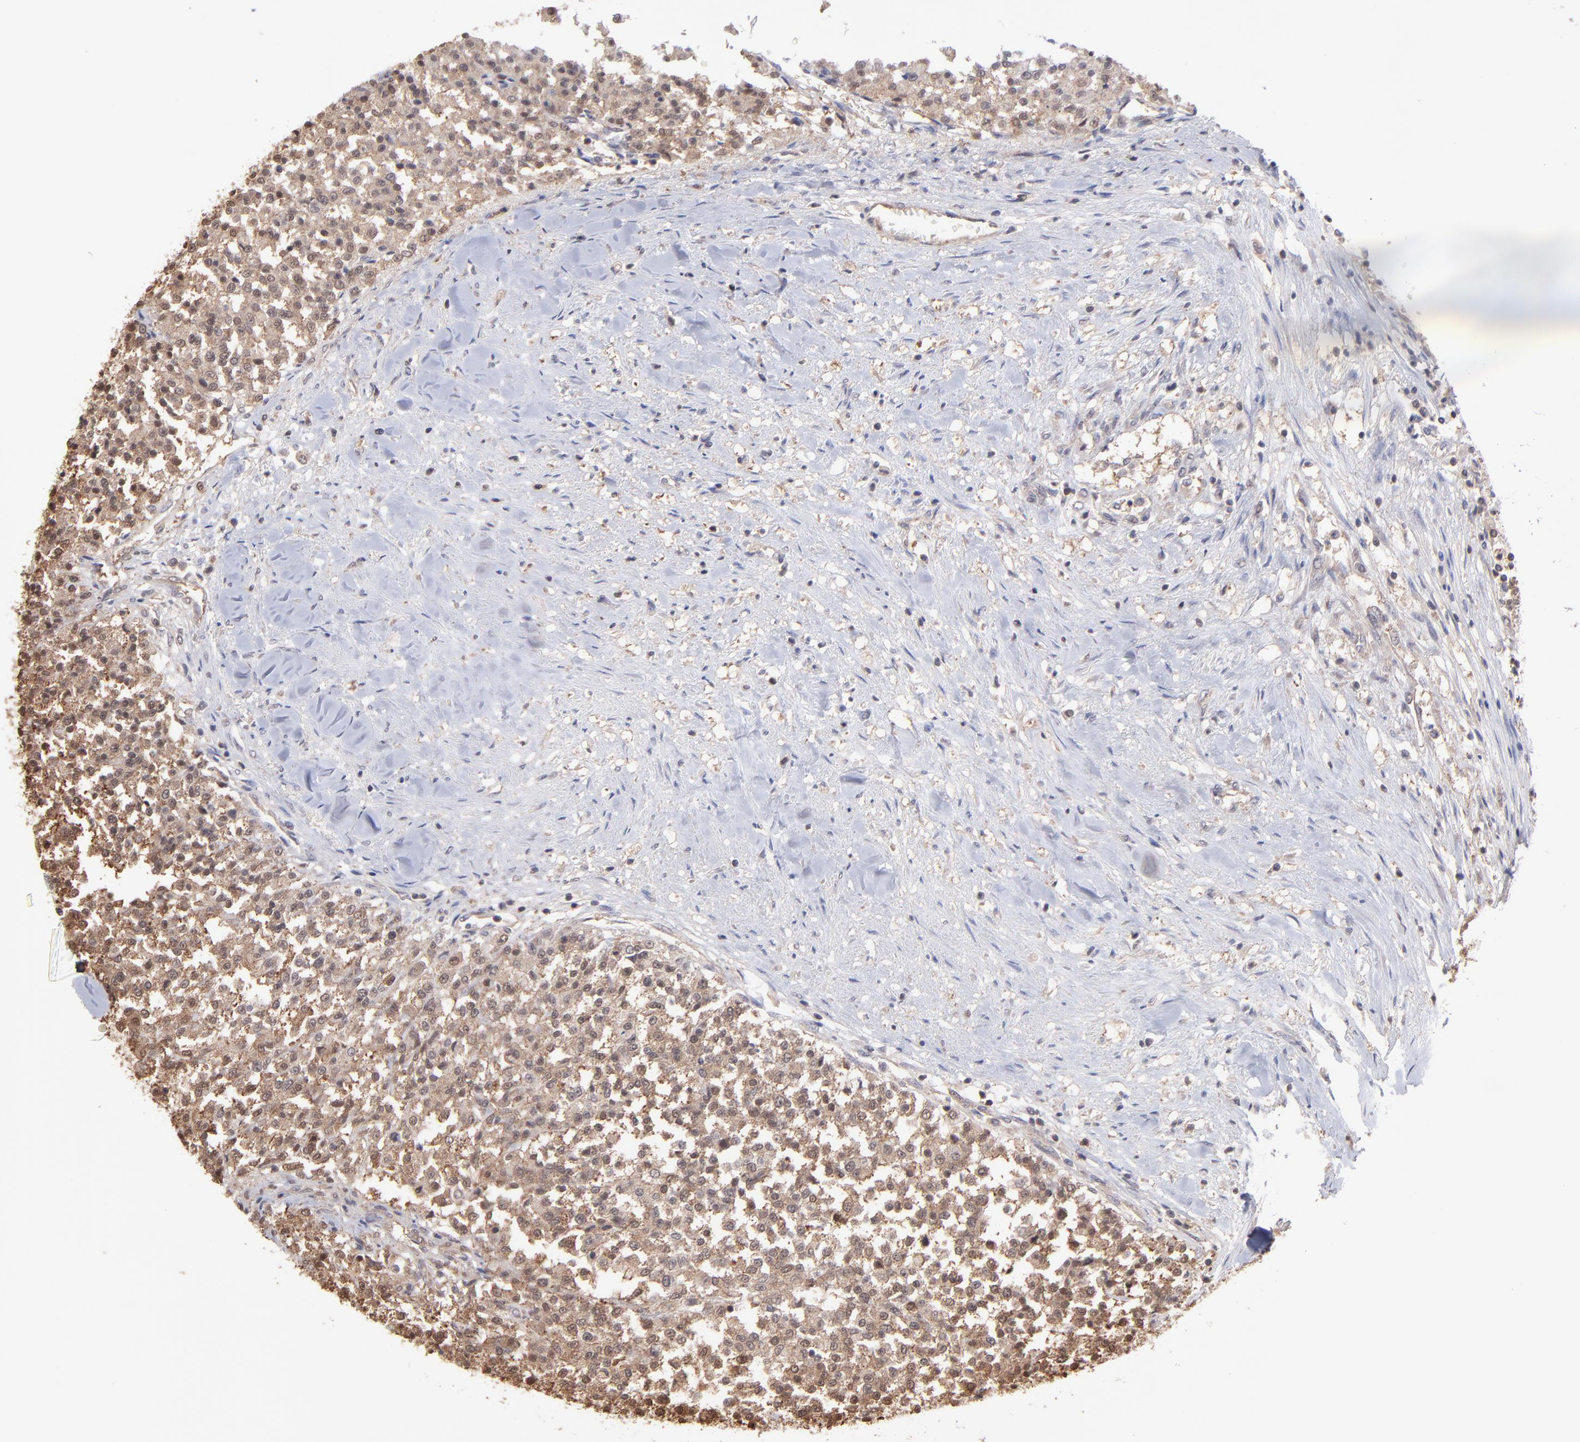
{"staining": {"intensity": "strong", "quantity": ">75%", "location": "cytoplasmic/membranous"}, "tissue": "testis cancer", "cell_type": "Tumor cells", "image_type": "cancer", "snomed": [{"axis": "morphology", "description": "Seminoma, NOS"}, {"axis": "topography", "description": "Testis"}], "caption": "High-magnification brightfield microscopy of seminoma (testis) stained with DAB (brown) and counterstained with hematoxylin (blue). tumor cells exhibit strong cytoplasmic/membranous staining is present in approximately>75% of cells.", "gene": "MAP2K2", "patient": {"sex": "male", "age": 59}}